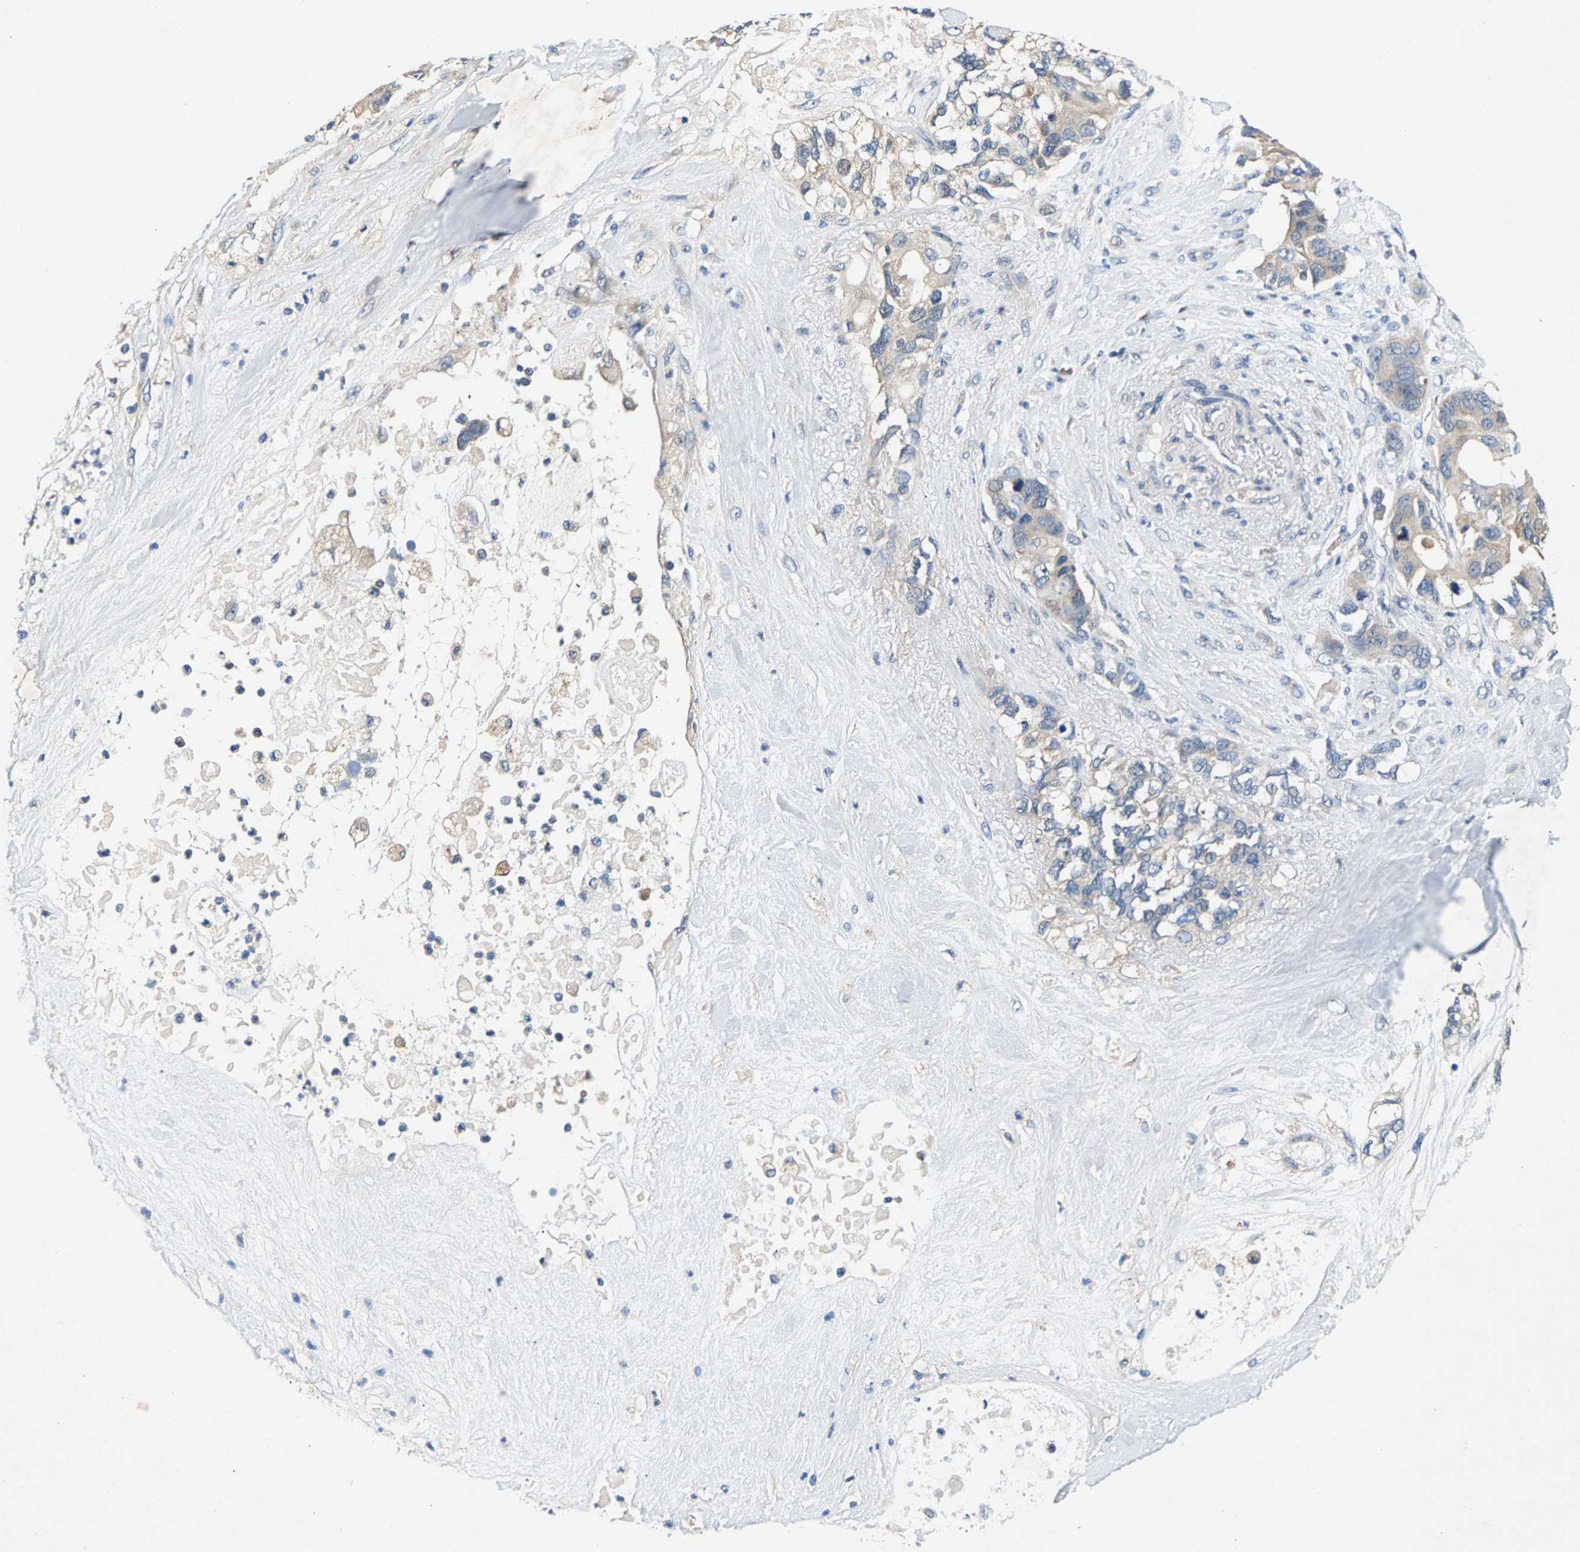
{"staining": {"intensity": "negative", "quantity": "none", "location": "none"}, "tissue": "pancreatic cancer", "cell_type": "Tumor cells", "image_type": "cancer", "snomed": [{"axis": "morphology", "description": "Adenocarcinoma, NOS"}, {"axis": "topography", "description": "Pancreas"}], "caption": "The photomicrograph reveals no staining of tumor cells in adenocarcinoma (pancreatic).", "gene": "NT5C", "patient": {"sex": "female", "age": 56}}